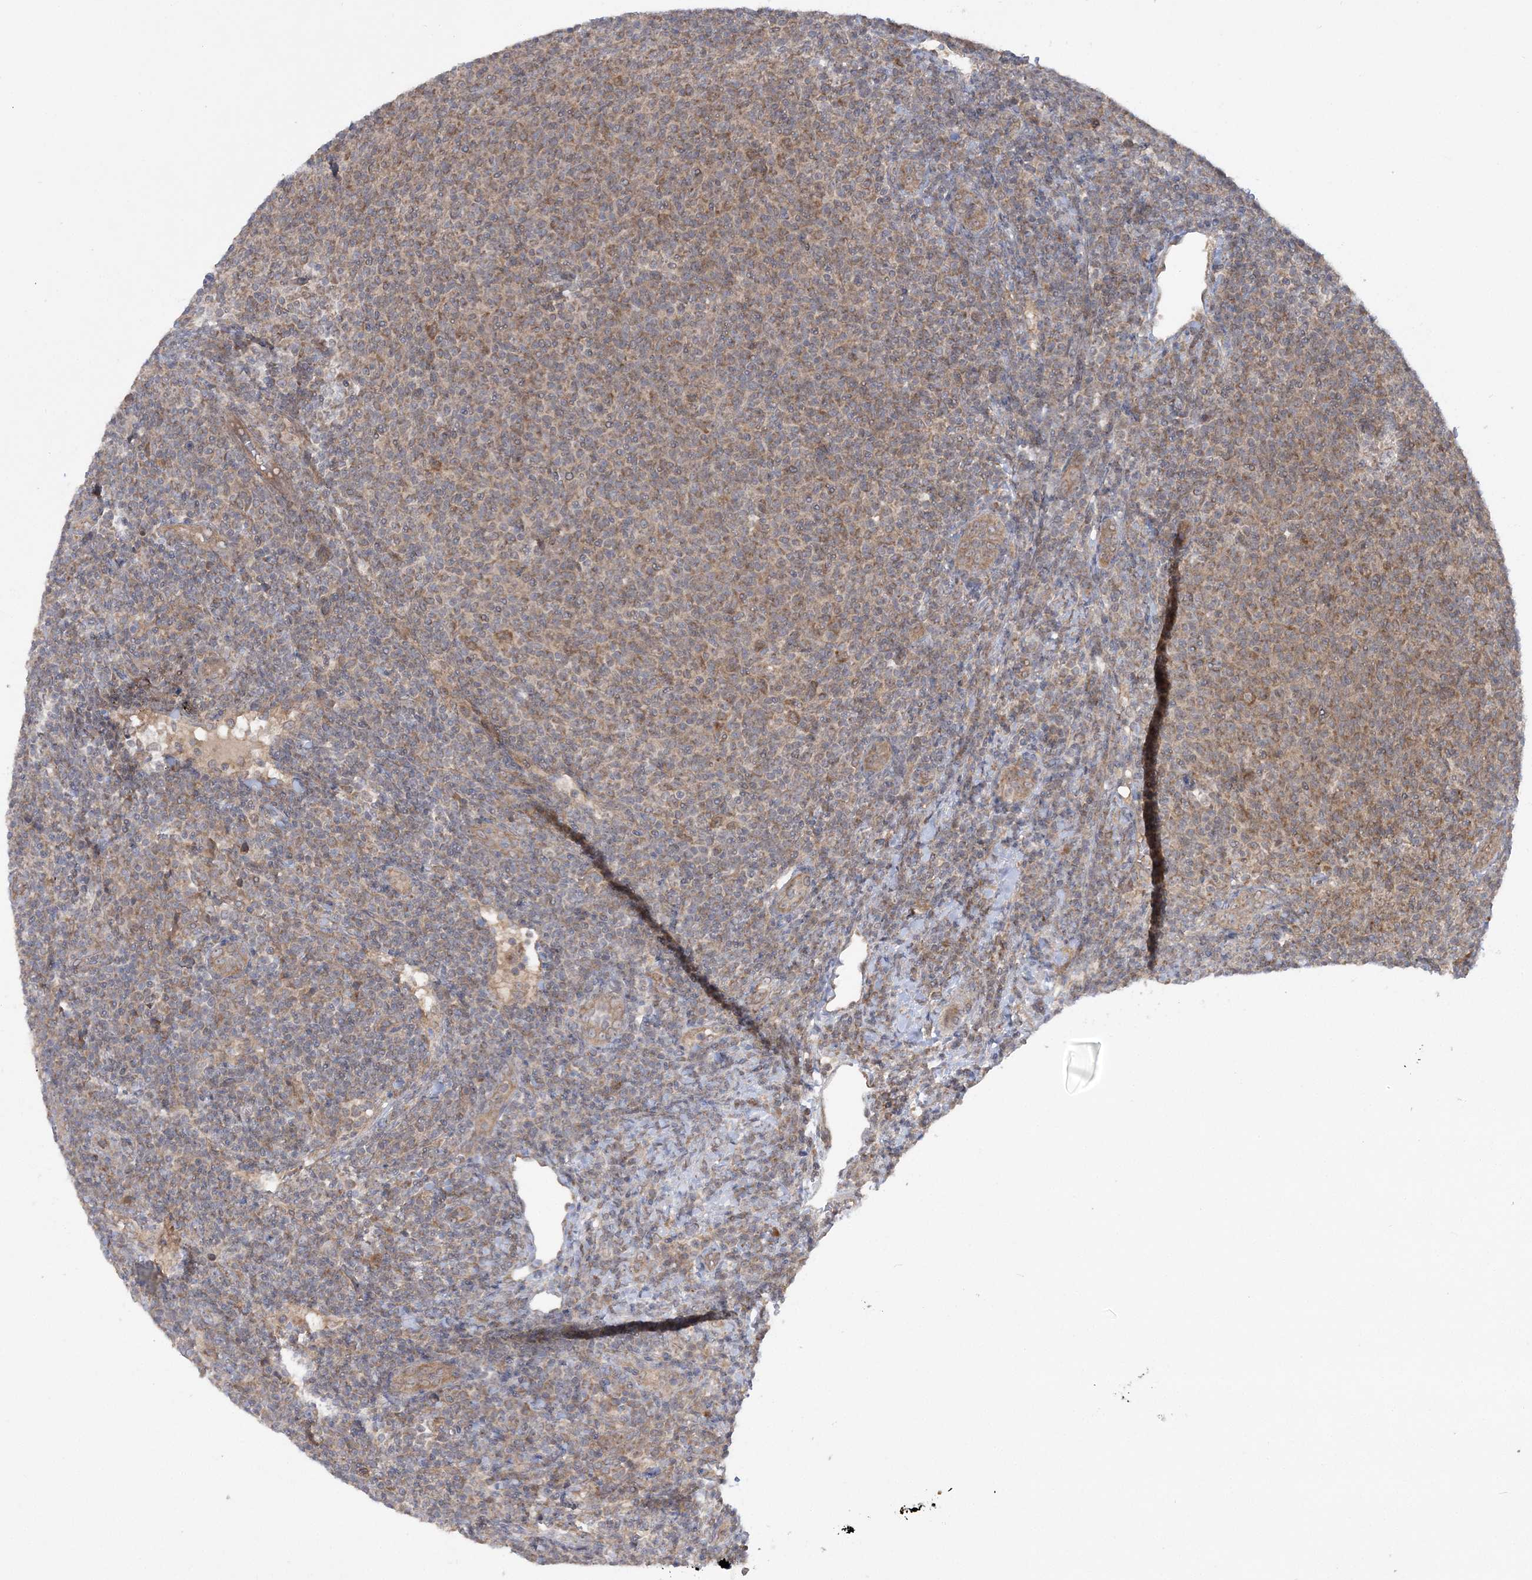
{"staining": {"intensity": "moderate", "quantity": "25%-75%", "location": "cytoplasmic/membranous"}, "tissue": "lymphoma", "cell_type": "Tumor cells", "image_type": "cancer", "snomed": [{"axis": "morphology", "description": "Malignant lymphoma, non-Hodgkin's type, Low grade"}, {"axis": "topography", "description": "Lymph node"}], "caption": "There is medium levels of moderate cytoplasmic/membranous staining in tumor cells of malignant lymphoma, non-Hodgkin's type (low-grade), as demonstrated by immunohistochemical staining (brown color).", "gene": "MMADHC", "patient": {"sex": "male", "age": 66}}